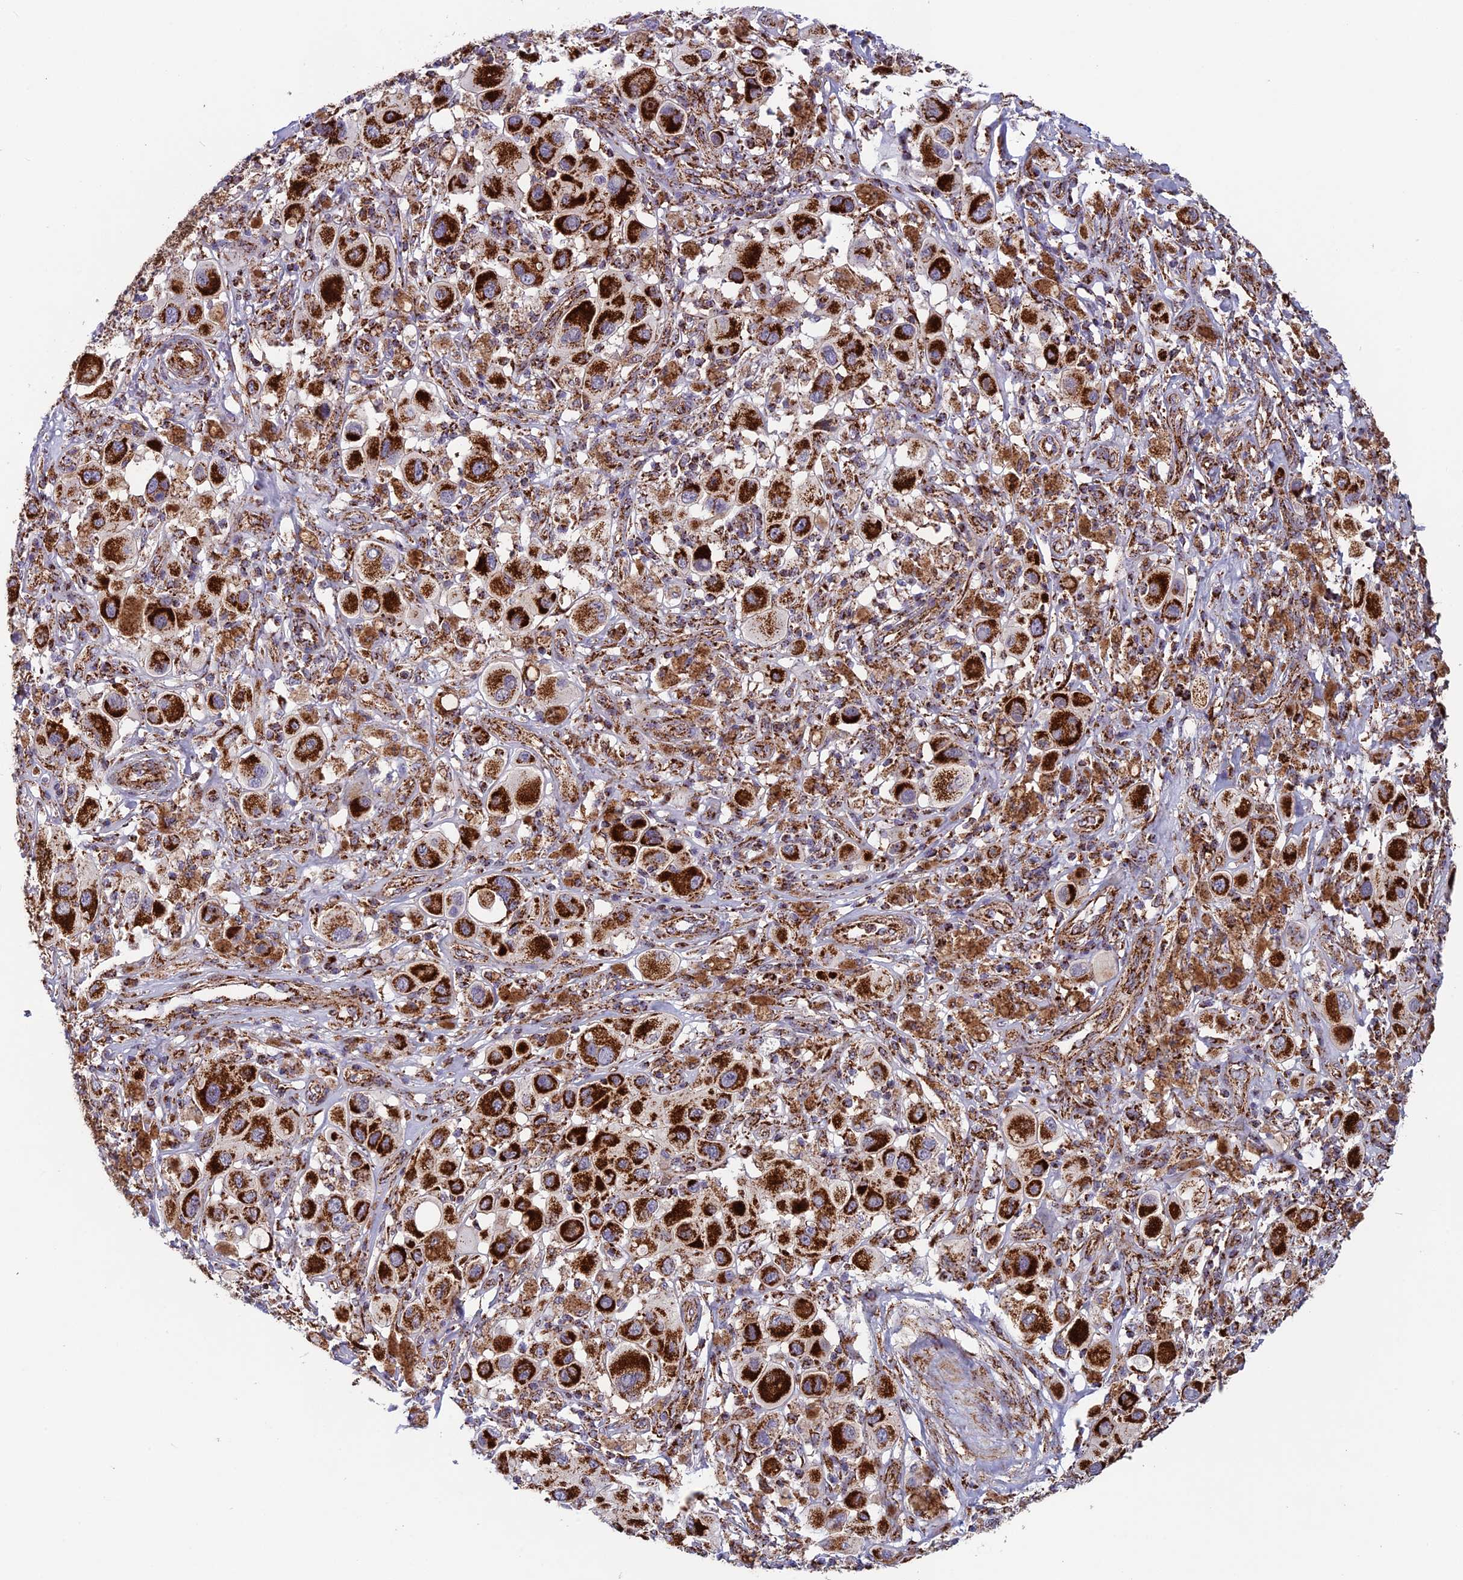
{"staining": {"intensity": "strong", "quantity": ">75%", "location": "cytoplasmic/membranous"}, "tissue": "melanoma", "cell_type": "Tumor cells", "image_type": "cancer", "snomed": [{"axis": "morphology", "description": "Malignant melanoma, Metastatic site"}, {"axis": "topography", "description": "Skin"}], "caption": "Immunohistochemical staining of malignant melanoma (metastatic site) exhibits strong cytoplasmic/membranous protein positivity in approximately >75% of tumor cells.", "gene": "MRPS18B", "patient": {"sex": "male", "age": 41}}